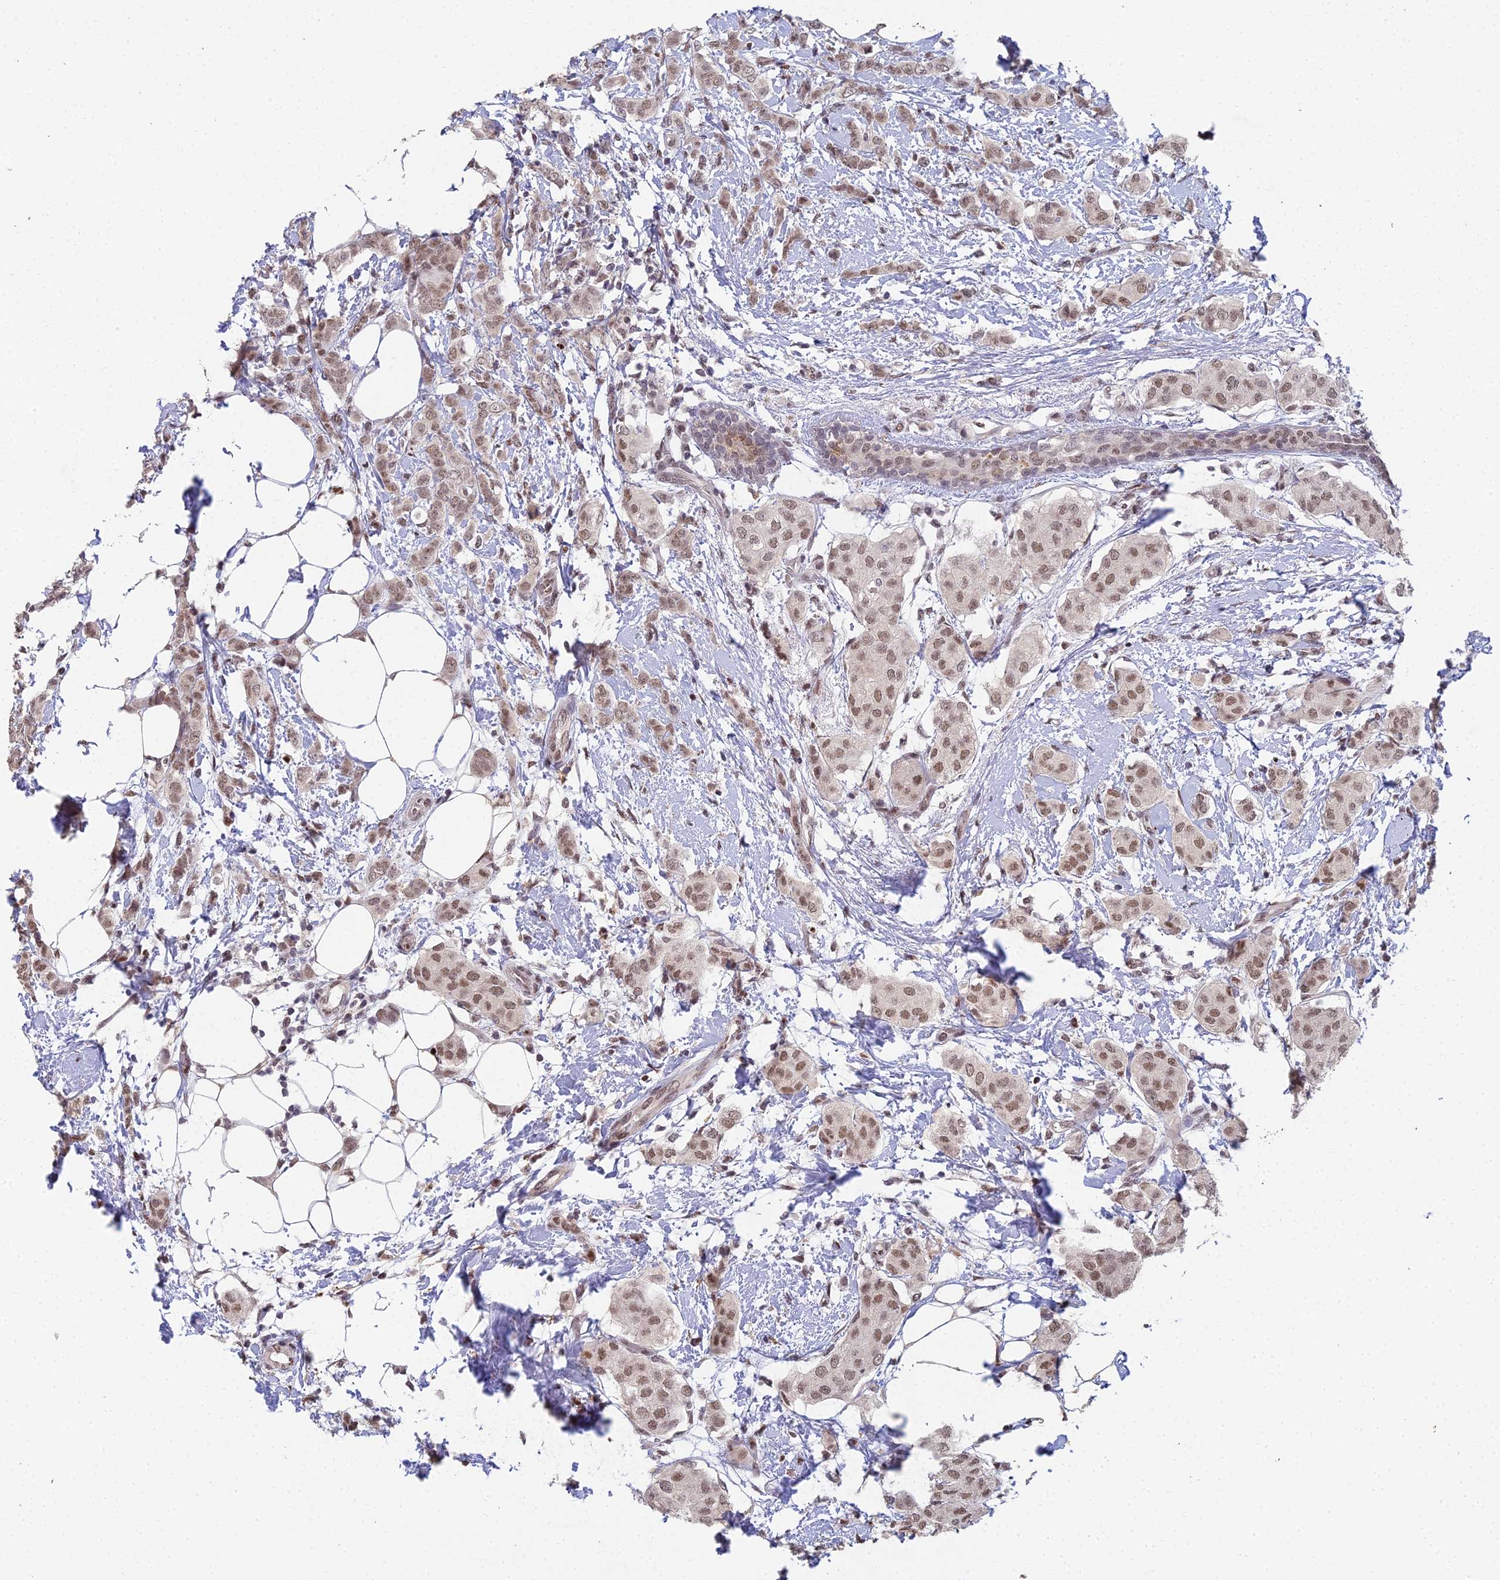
{"staining": {"intensity": "moderate", "quantity": ">75%", "location": "nuclear"}, "tissue": "breast cancer", "cell_type": "Tumor cells", "image_type": "cancer", "snomed": [{"axis": "morphology", "description": "Duct carcinoma"}, {"axis": "topography", "description": "Breast"}], "caption": "The micrograph demonstrates a brown stain indicating the presence of a protein in the nuclear of tumor cells in breast cancer.", "gene": "ABHD17A", "patient": {"sex": "female", "age": 72}}